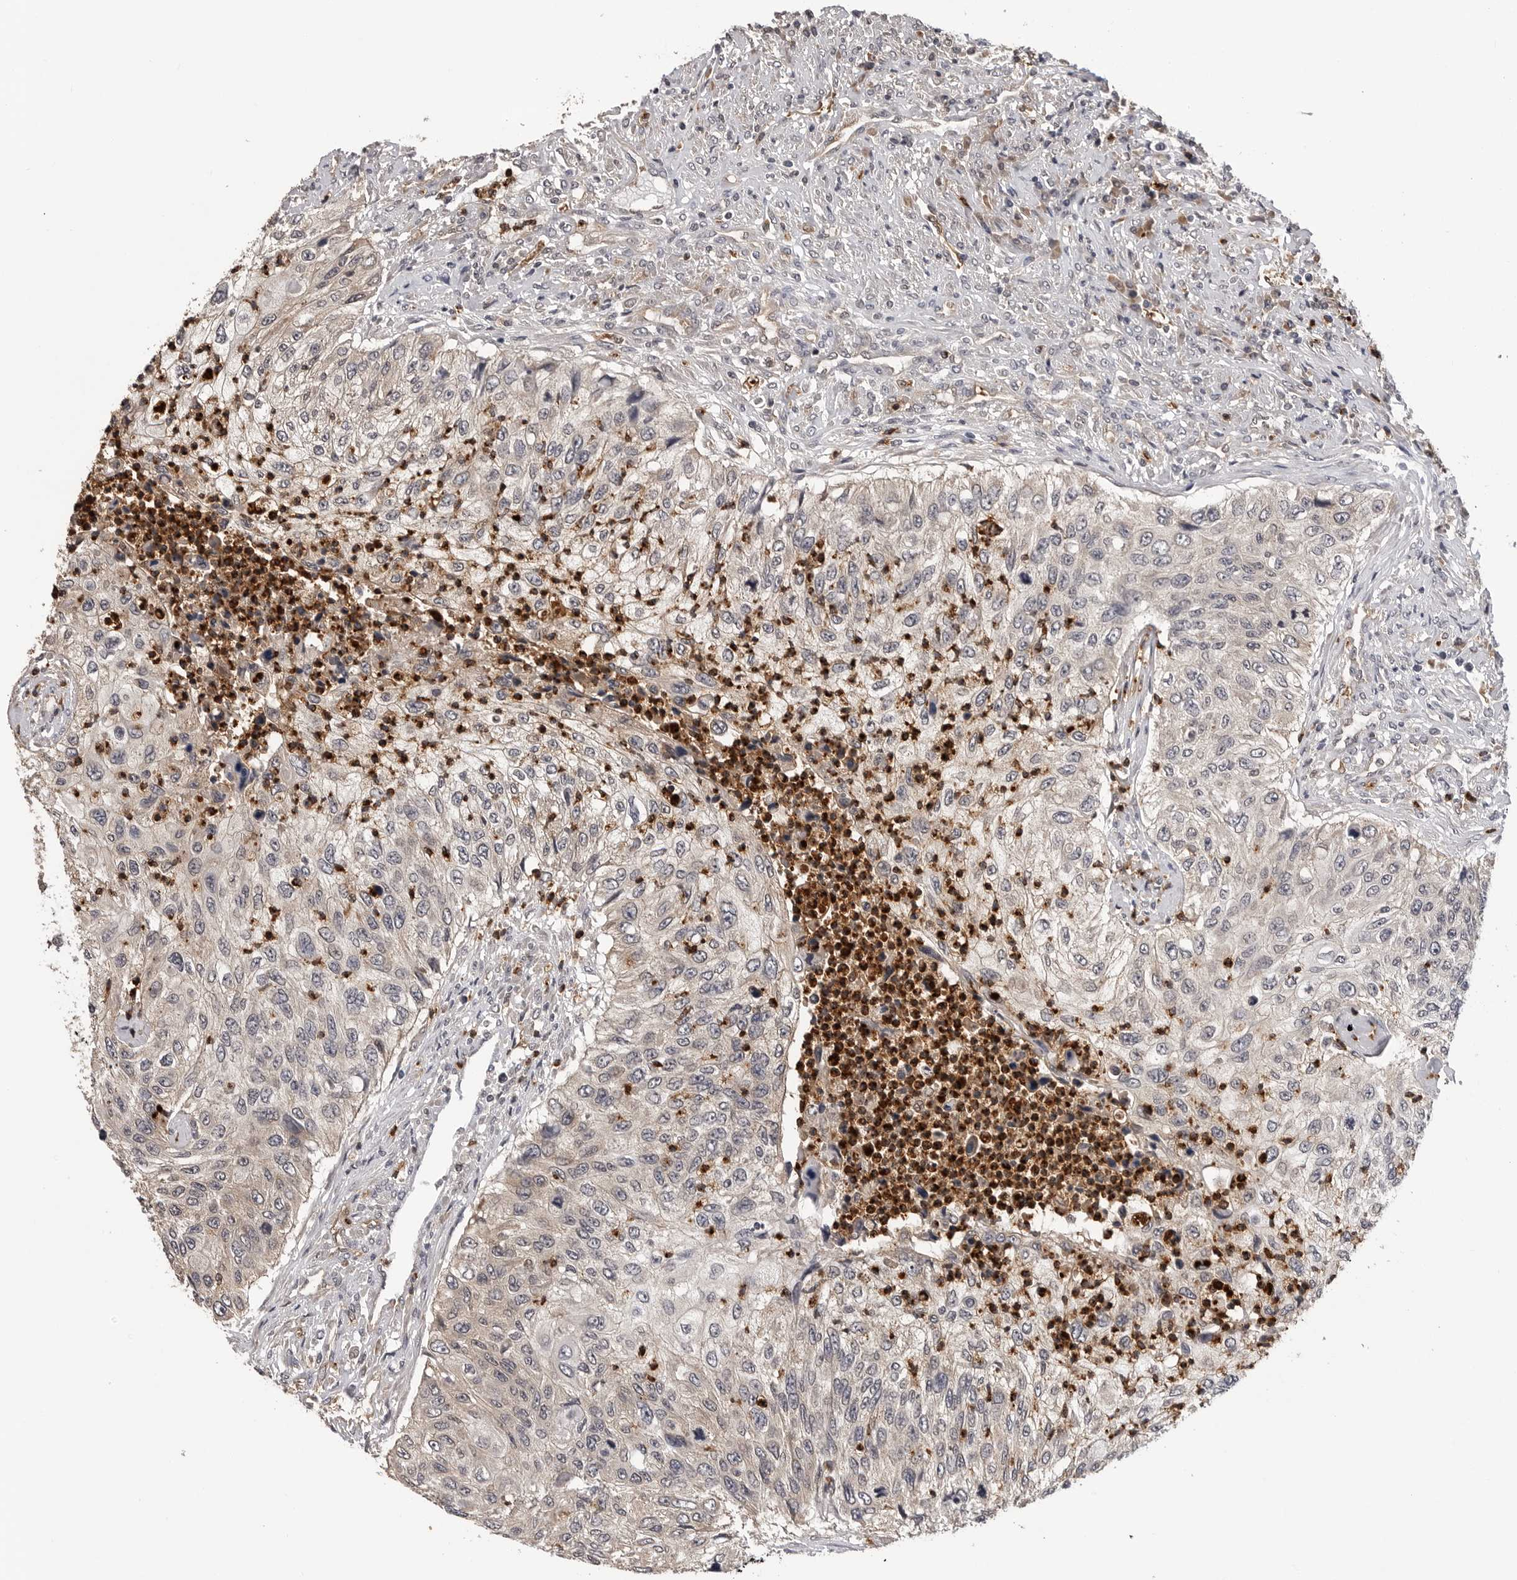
{"staining": {"intensity": "weak", "quantity": "<25%", "location": "cytoplasmic/membranous"}, "tissue": "urothelial cancer", "cell_type": "Tumor cells", "image_type": "cancer", "snomed": [{"axis": "morphology", "description": "Urothelial carcinoma, High grade"}, {"axis": "topography", "description": "Urinary bladder"}], "caption": "This is an IHC image of human urothelial cancer. There is no positivity in tumor cells.", "gene": "TRMT13", "patient": {"sex": "female", "age": 60}}